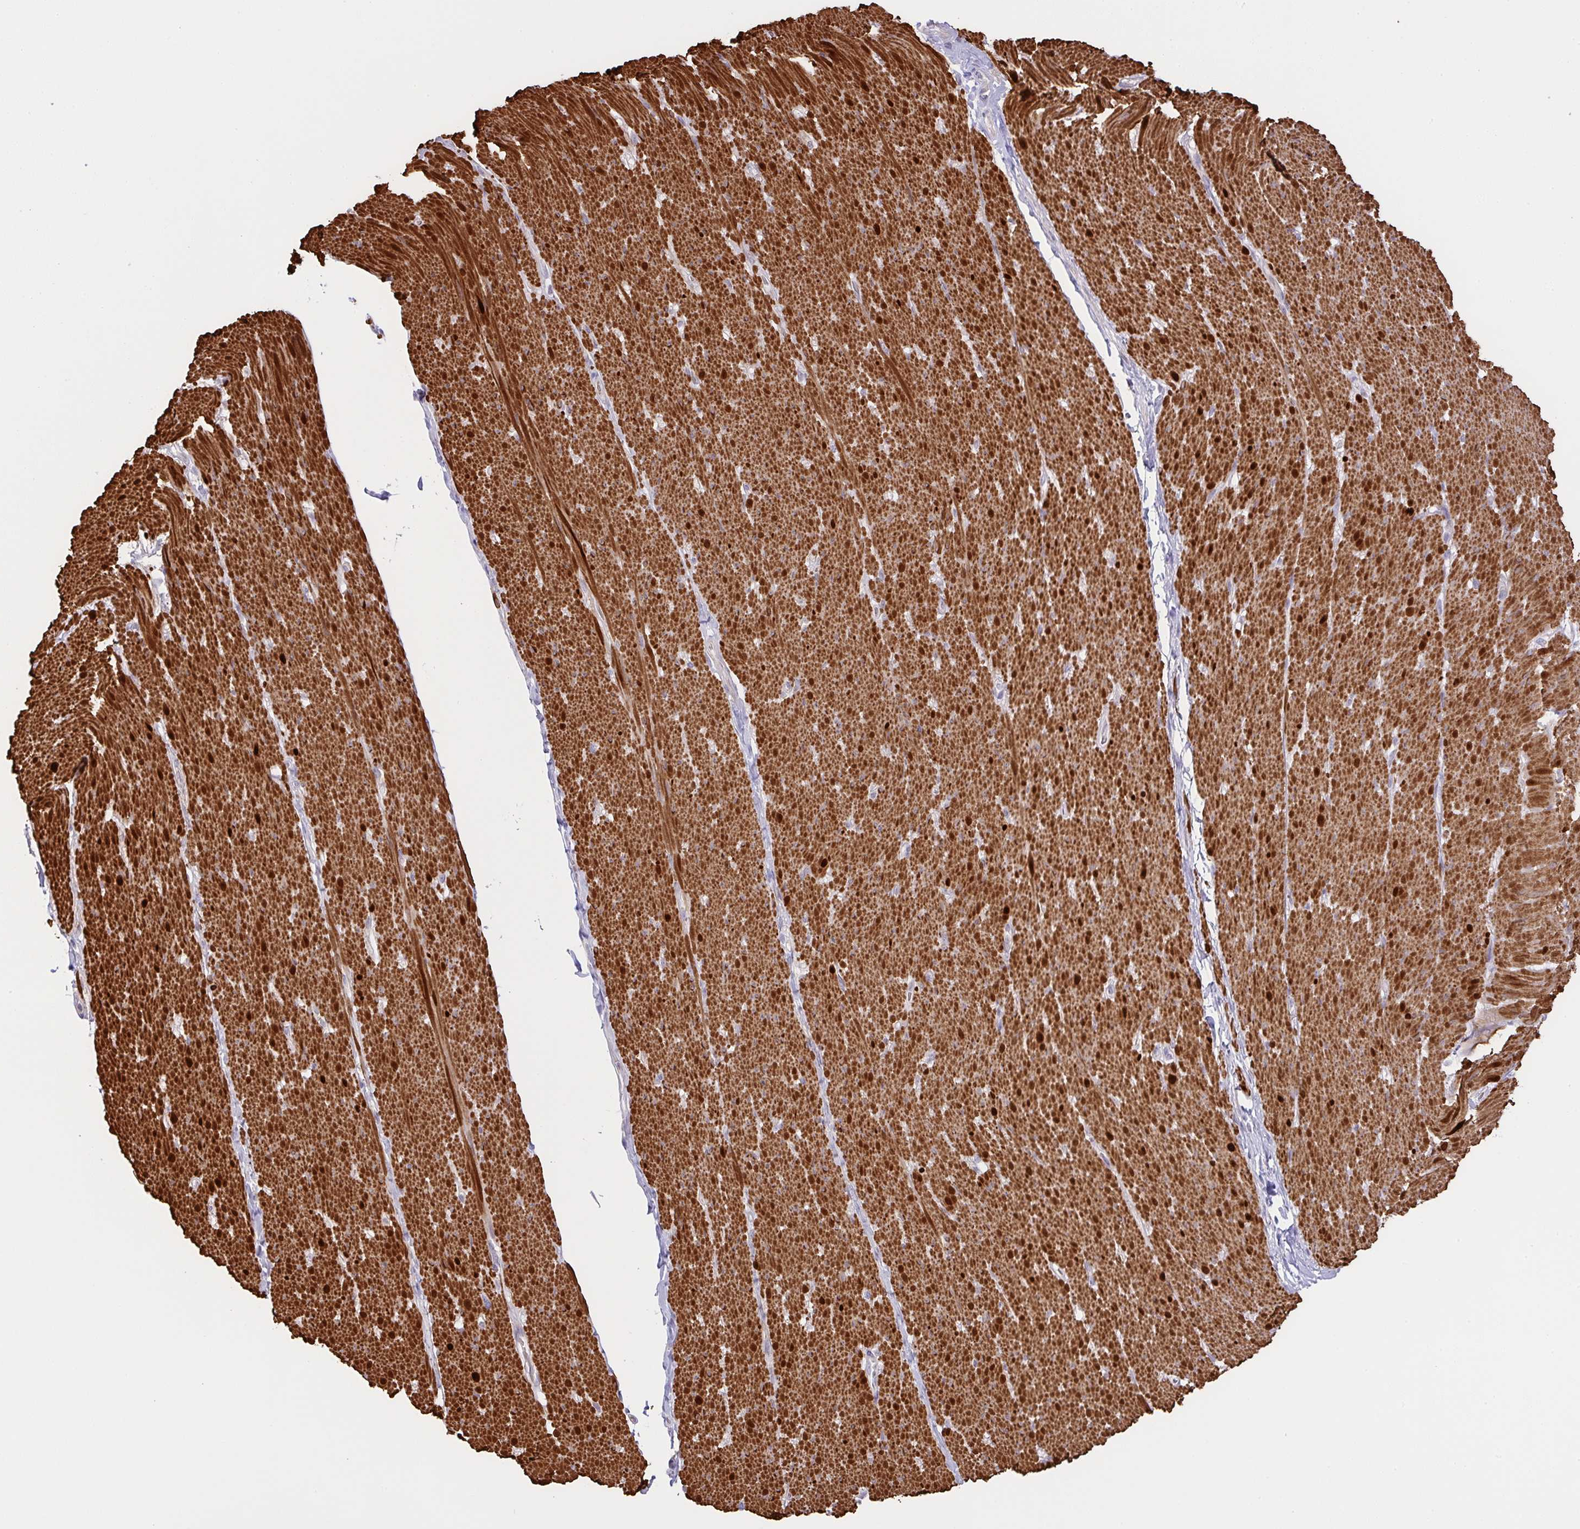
{"staining": {"intensity": "strong", "quantity": ">75%", "location": "cytoplasmic/membranous"}, "tissue": "smooth muscle", "cell_type": "Smooth muscle cells", "image_type": "normal", "snomed": [{"axis": "morphology", "description": "Normal tissue, NOS"}, {"axis": "topography", "description": "Smooth muscle"}, {"axis": "topography", "description": "Rectum"}], "caption": "Human smooth muscle stained for a protein (brown) displays strong cytoplasmic/membranous positive positivity in about >75% of smooth muscle cells.", "gene": "CHDH", "patient": {"sex": "male", "age": 53}}